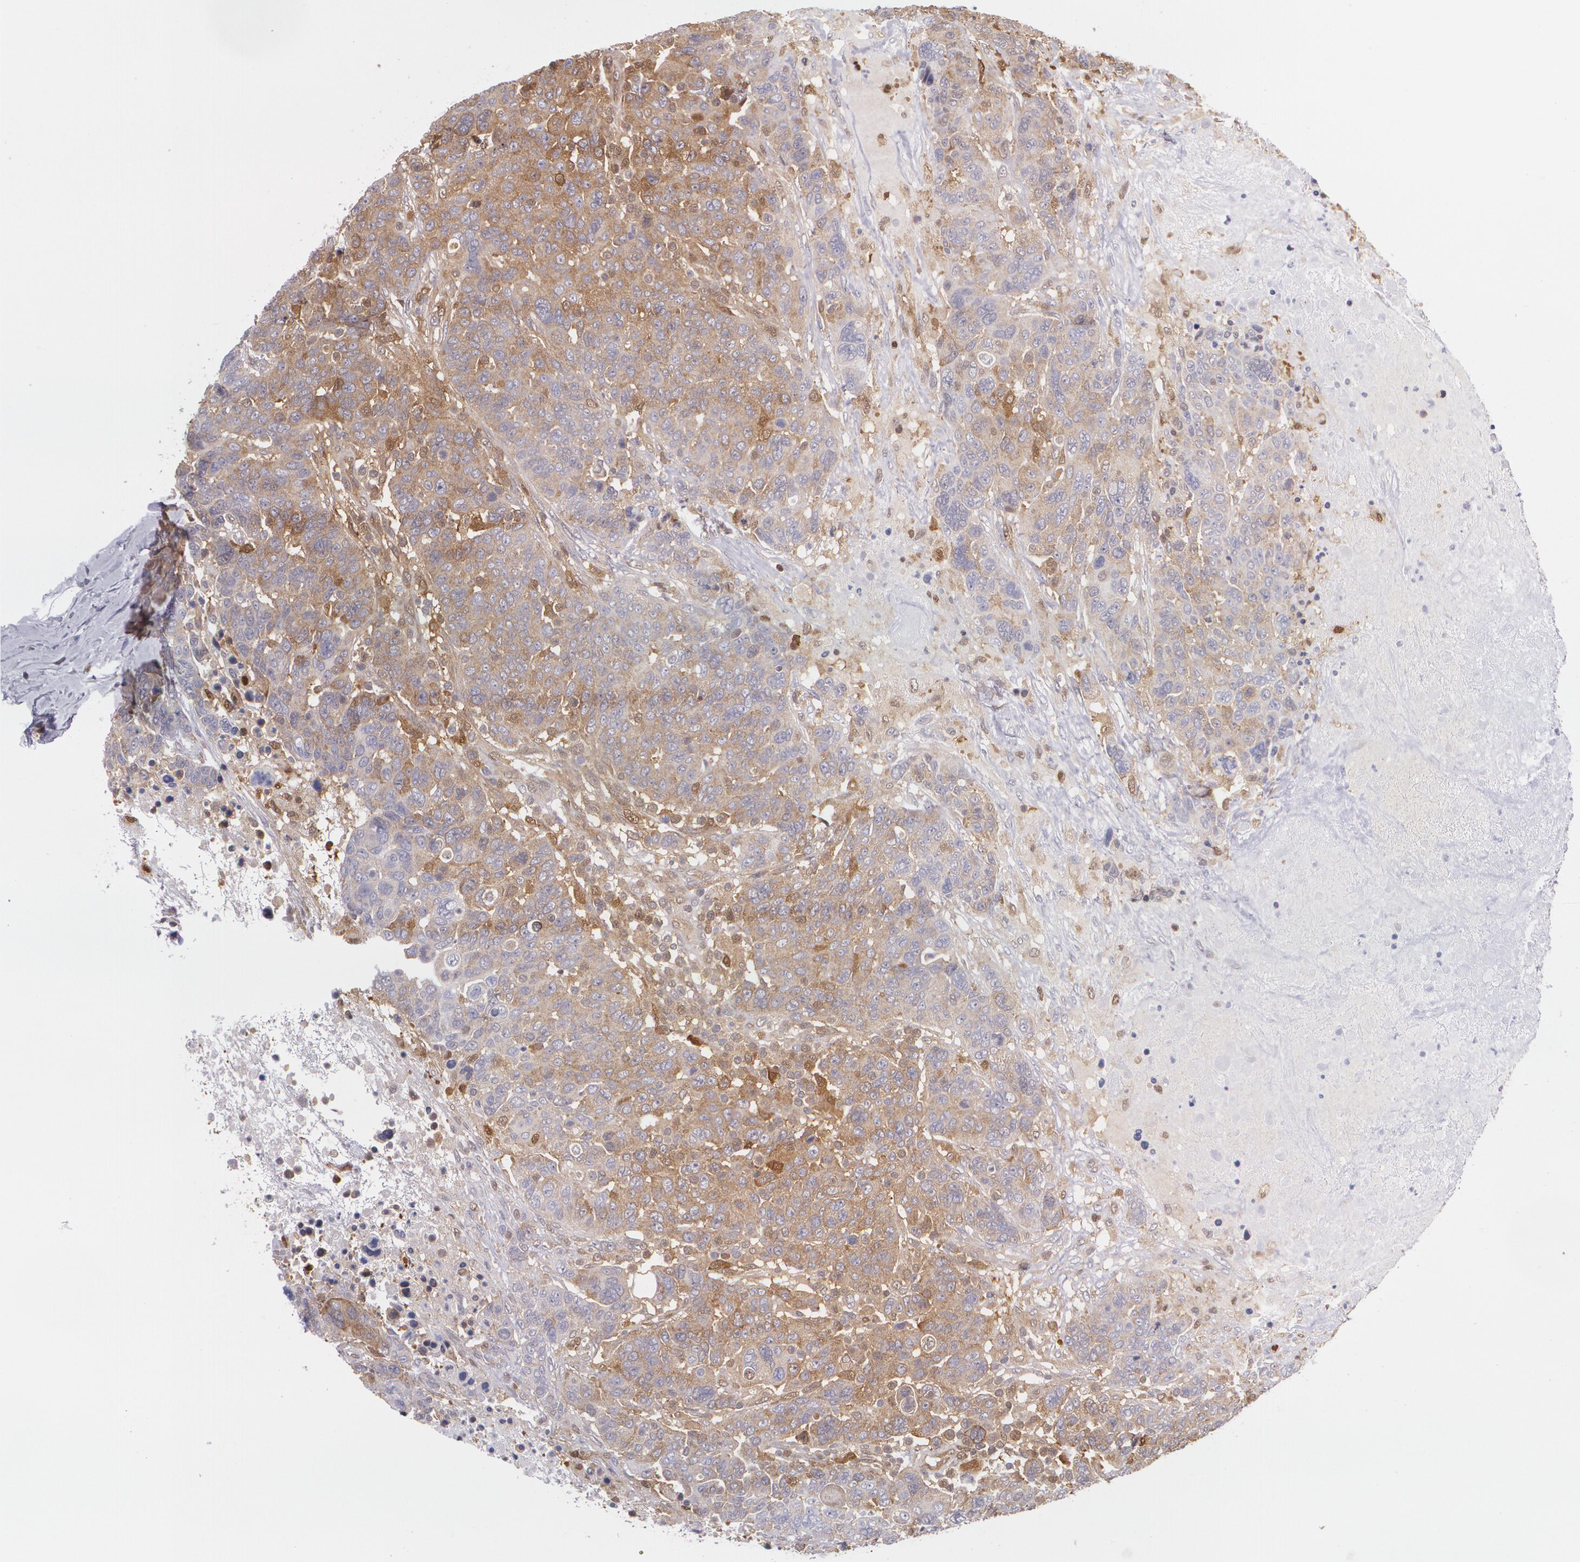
{"staining": {"intensity": "moderate", "quantity": ">75%", "location": "cytoplasmic/membranous"}, "tissue": "breast cancer", "cell_type": "Tumor cells", "image_type": "cancer", "snomed": [{"axis": "morphology", "description": "Duct carcinoma"}, {"axis": "topography", "description": "Breast"}], "caption": "Breast cancer (invasive ductal carcinoma) tissue demonstrates moderate cytoplasmic/membranous positivity in about >75% of tumor cells, visualized by immunohistochemistry.", "gene": "HSPH1", "patient": {"sex": "female", "age": 37}}